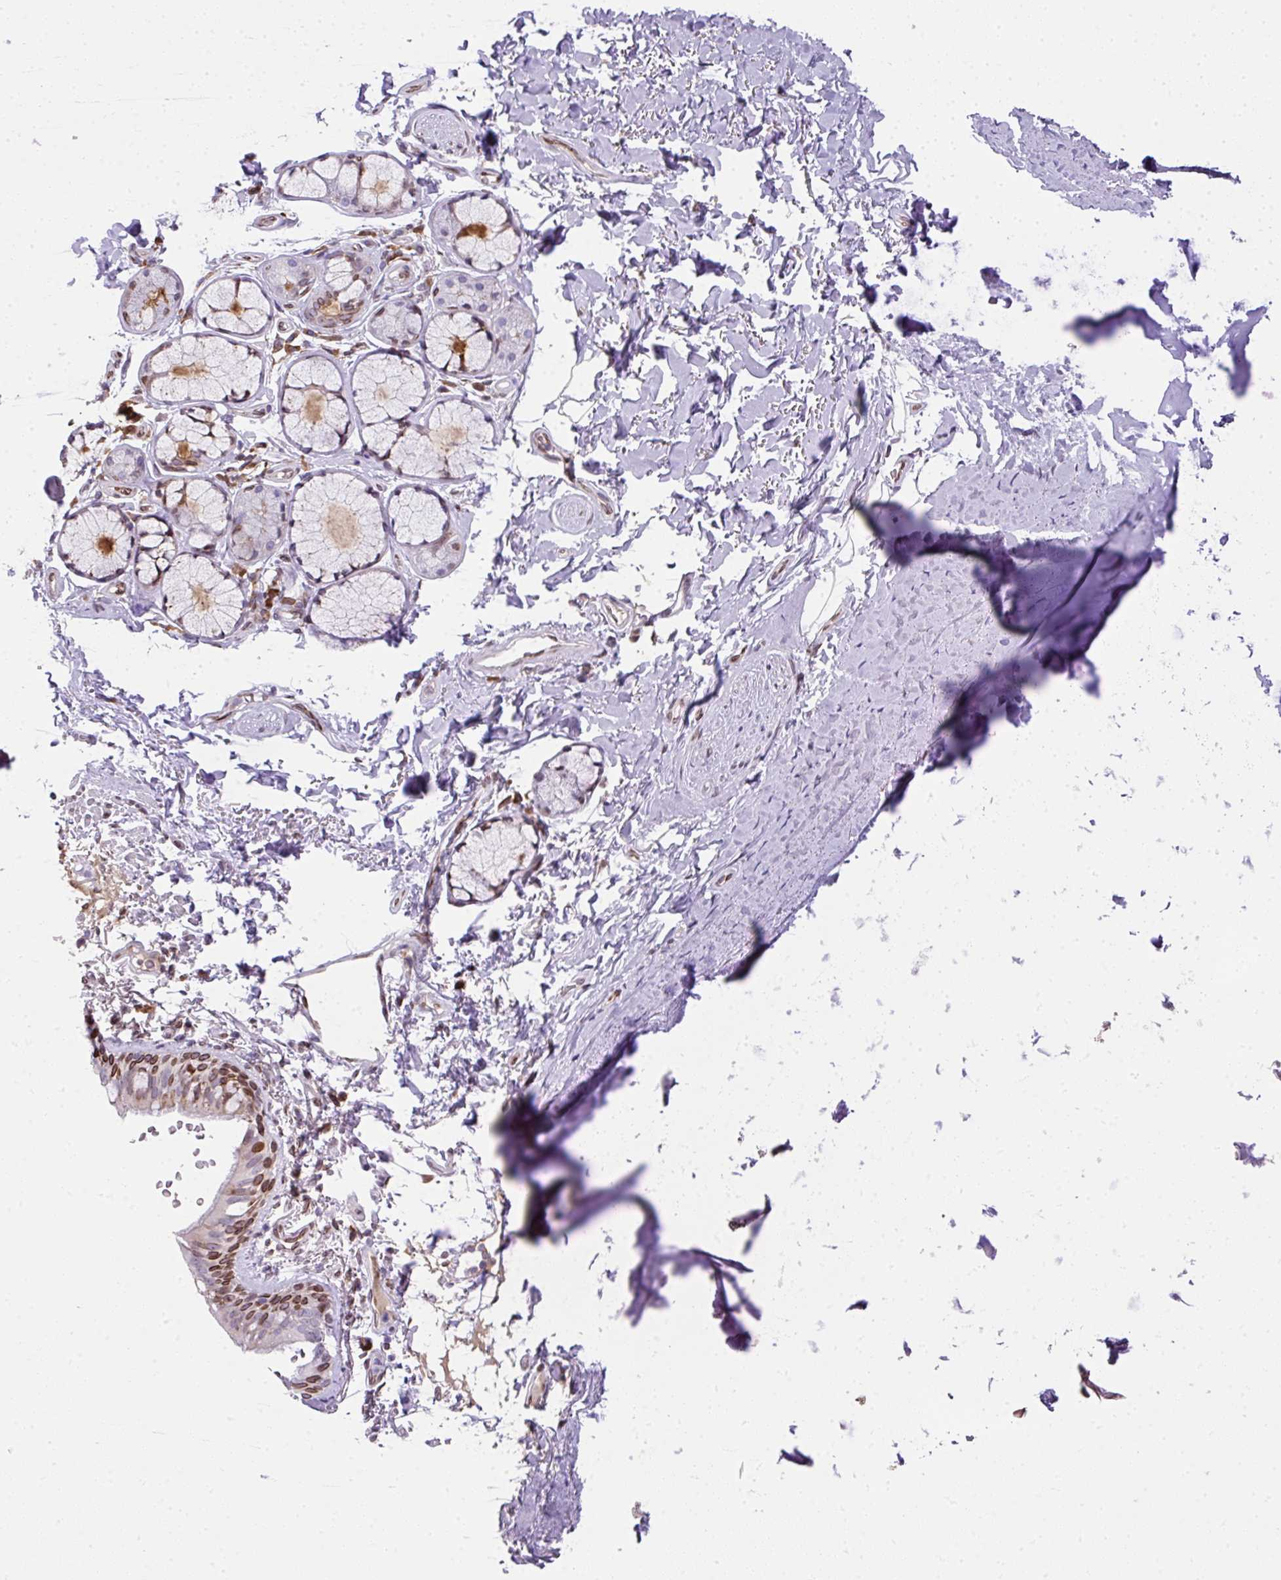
{"staining": {"intensity": "moderate", "quantity": "25%-75%", "location": "nuclear"}, "tissue": "bronchus", "cell_type": "Respiratory epithelial cells", "image_type": "normal", "snomed": [{"axis": "morphology", "description": "Normal tissue, NOS"}, {"axis": "topography", "description": "Bronchus"}], "caption": "Respiratory epithelial cells show medium levels of moderate nuclear staining in approximately 25%-75% of cells in unremarkable bronchus. The staining was performed using DAB (3,3'-diaminobenzidine) to visualize the protein expression in brown, while the nuclei were stained in blue with hematoxylin (Magnification: 20x).", "gene": "PLK1", "patient": {"sex": "male", "age": 70}}